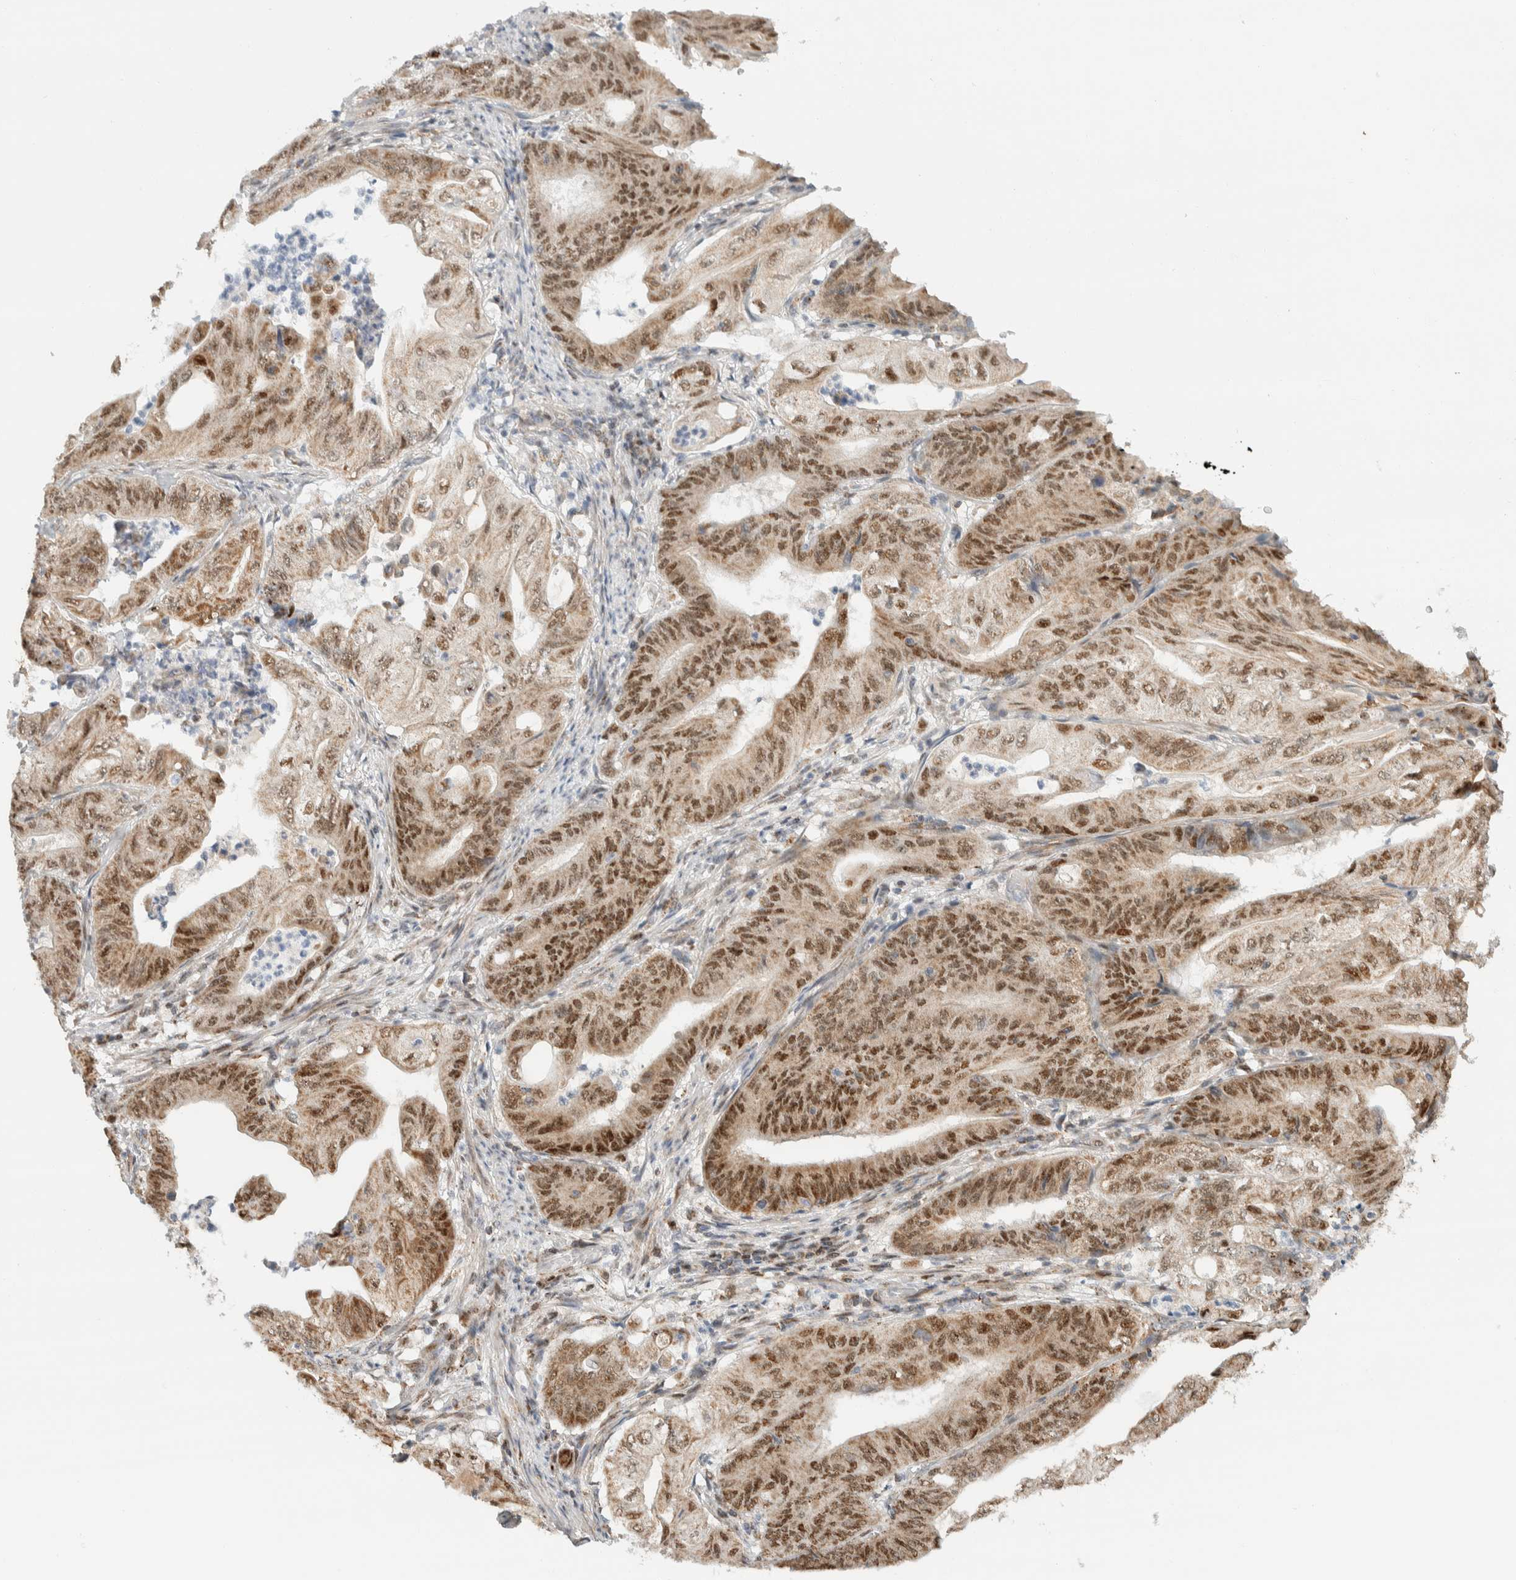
{"staining": {"intensity": "moderate", "quantity": ">75%", "location": "cytoplasmic/membranous,nuclear"}, "tissue": "stomach cancer", "cell_type": "Tumor cells", "image_type": "cancer", "snomed": [{"axis": "morphology", "description": "Adenocarcinoma, NOS"}, {"axis": "topography", "description": "Stomach"}], "caption": "High-magnification brightfield microscopy of stomach adenocarcinoma stained with DAB (brown) and counterstained with hematoxylin (blue). tumor cells exhibit moderate cytoplasmic/membranous and nuclear positivity is identified in about>75% of cells. Ihc stains the protein of interest in brown and the nuclei are stained blue.", "gene": "TSPAN32", "patient": {"sex": "female", "age": 73}}